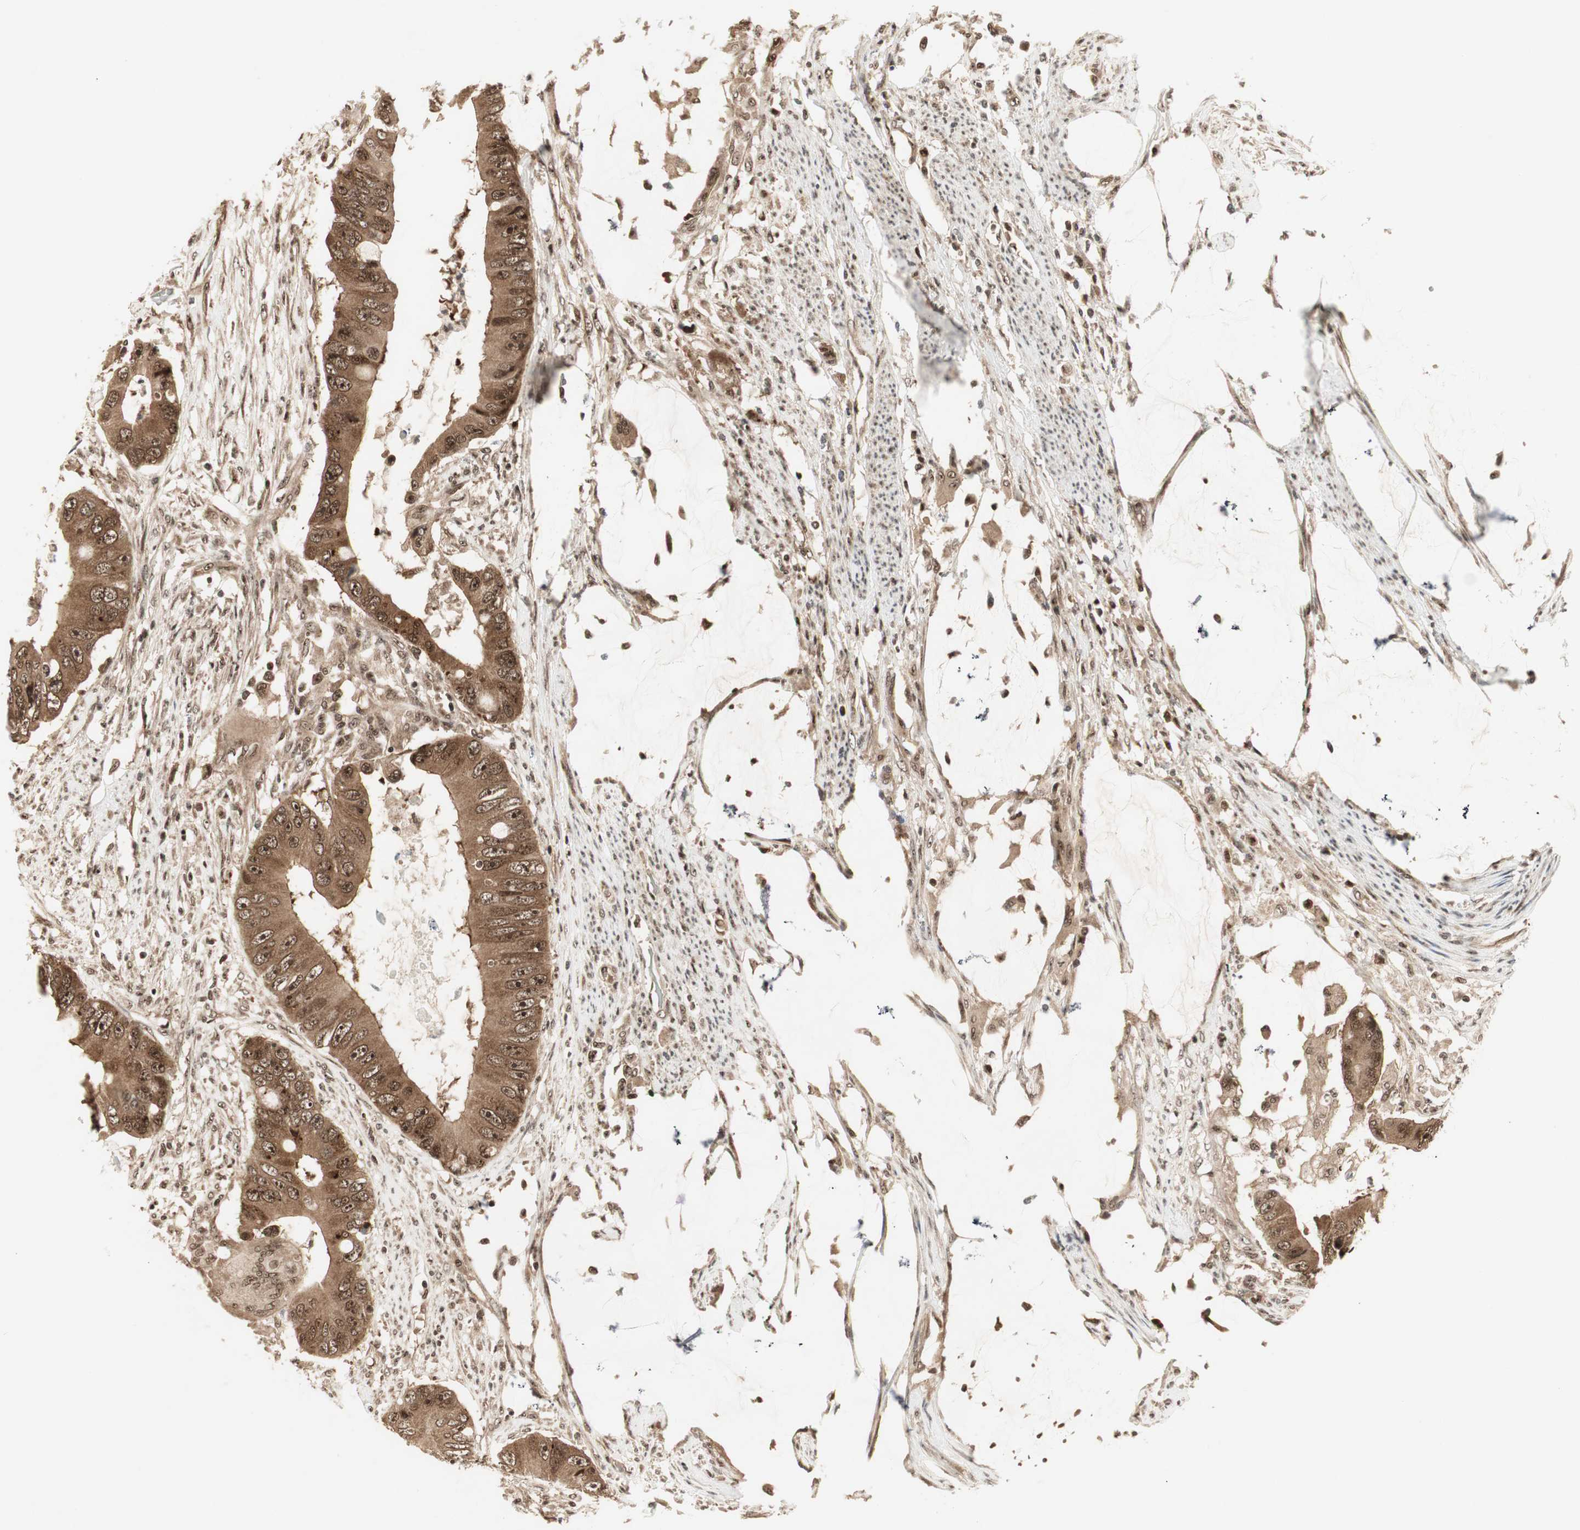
{"staining": {"intensity": "moderate", "quantity": ">75%", "location": "cytoplasmic/membranous,nuclear"}, "tissue": "colorectal cancer", "cell_type": "Tumor cells", "image_type": "cancer", "snomed": [{"axis": "morphology", "description": "Adenocarcinoma, NOS"}, {"axis": "topography", "description": "Rectum"}], "caption": "Colorectal adenocarcinoma tissue exhibits moderate cytoplasmic/membranous and nuclear positivity in approximately >75% of tumor cells, visualized by immunohistochemistry.", "gene": "CSNK2B", "patient": {"sex": "female", "age": 77}}